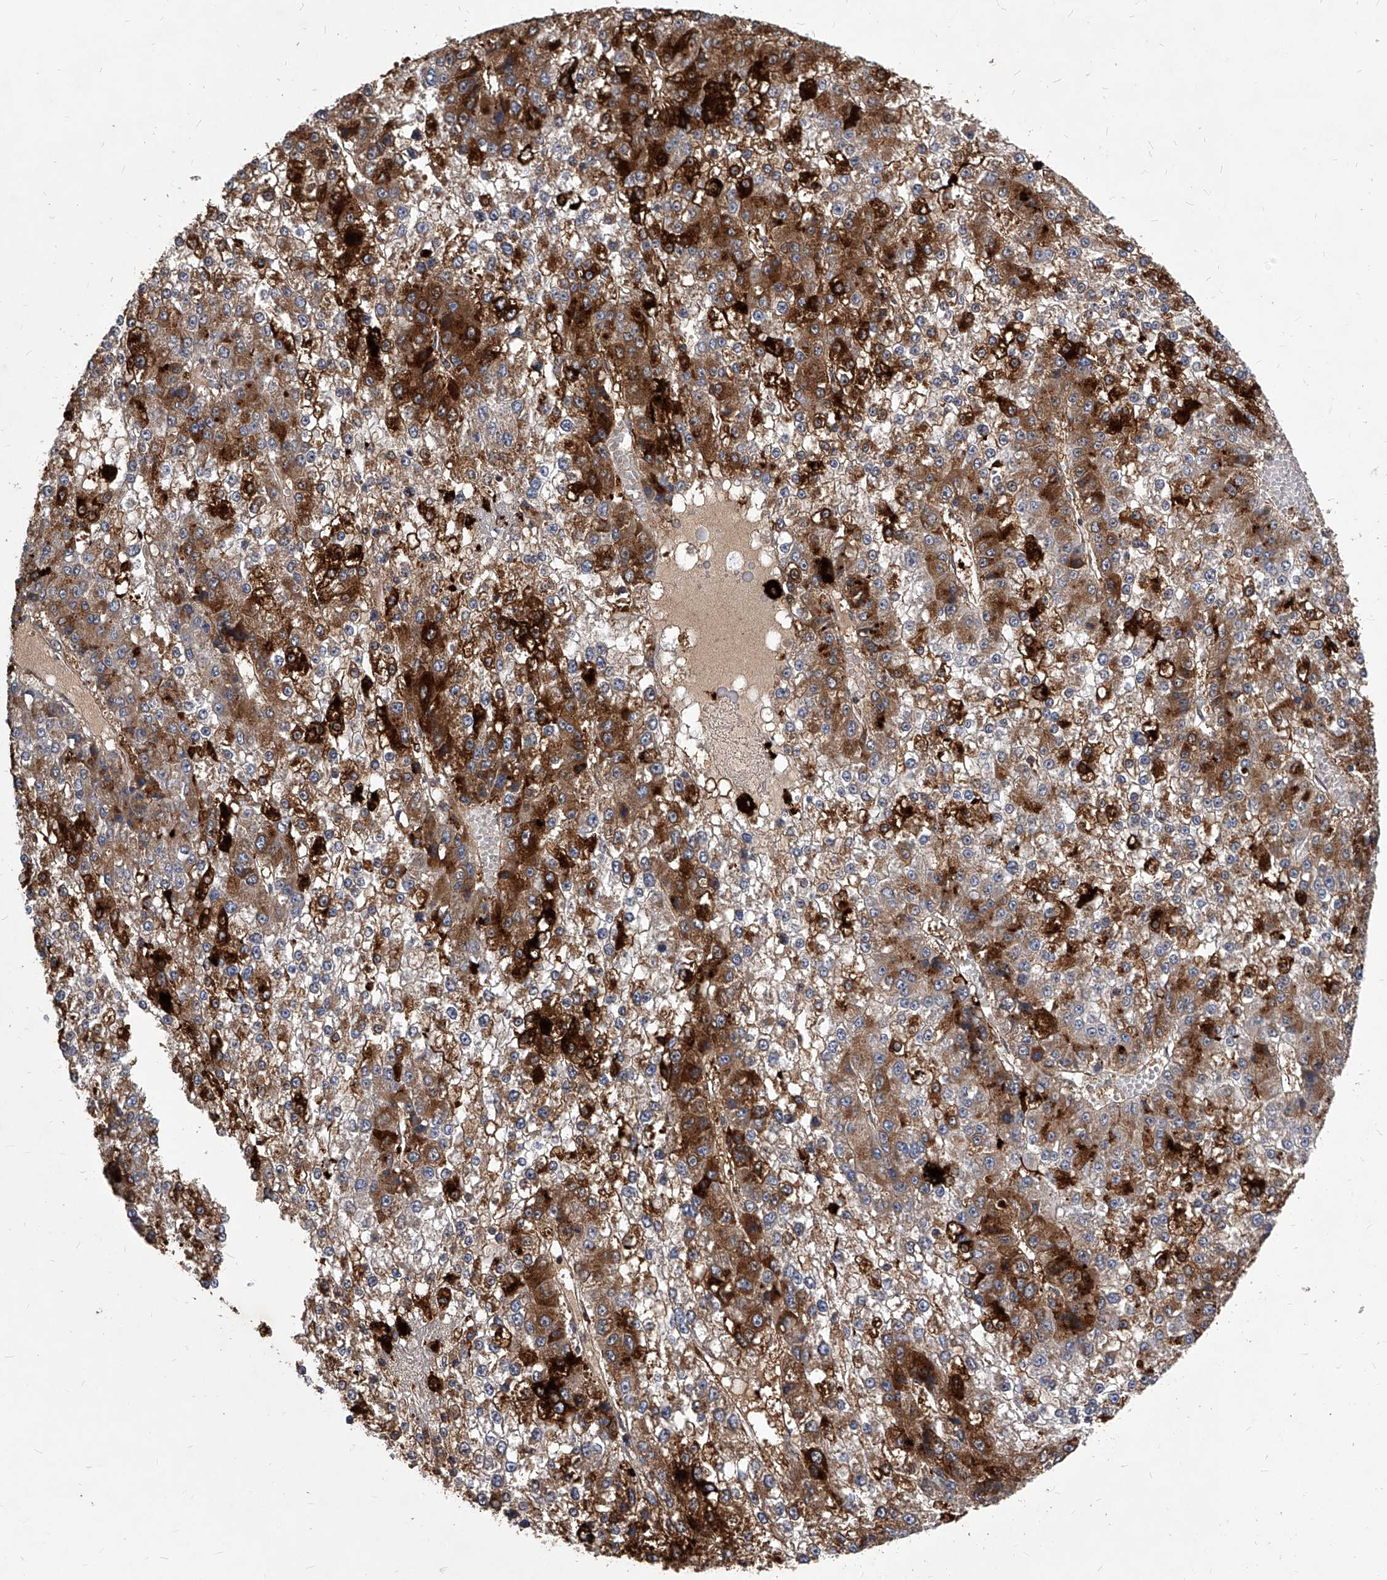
{"staining": {"intensity": "strong", "quantity": "25%-75%", "location": "cytoplasmic/membranous"}, "tissue": "liver cancer", "cell_type": "Tumor cells", "image_type": "cancer", "snomed": [{"axis": "morphology", "description": "Carcinoma, Hepatocellular, NOS"}, {"axis": "topography", "description": "Liver"}], "caption": "Protein expression analysis of hepatocellular carcinoma (liver) shows strong cytoplasmic/membranous expression in about 25%-75% of tumor cells.", "gene": "SOBP", "patient": {"sex": "female", "age": 73}}